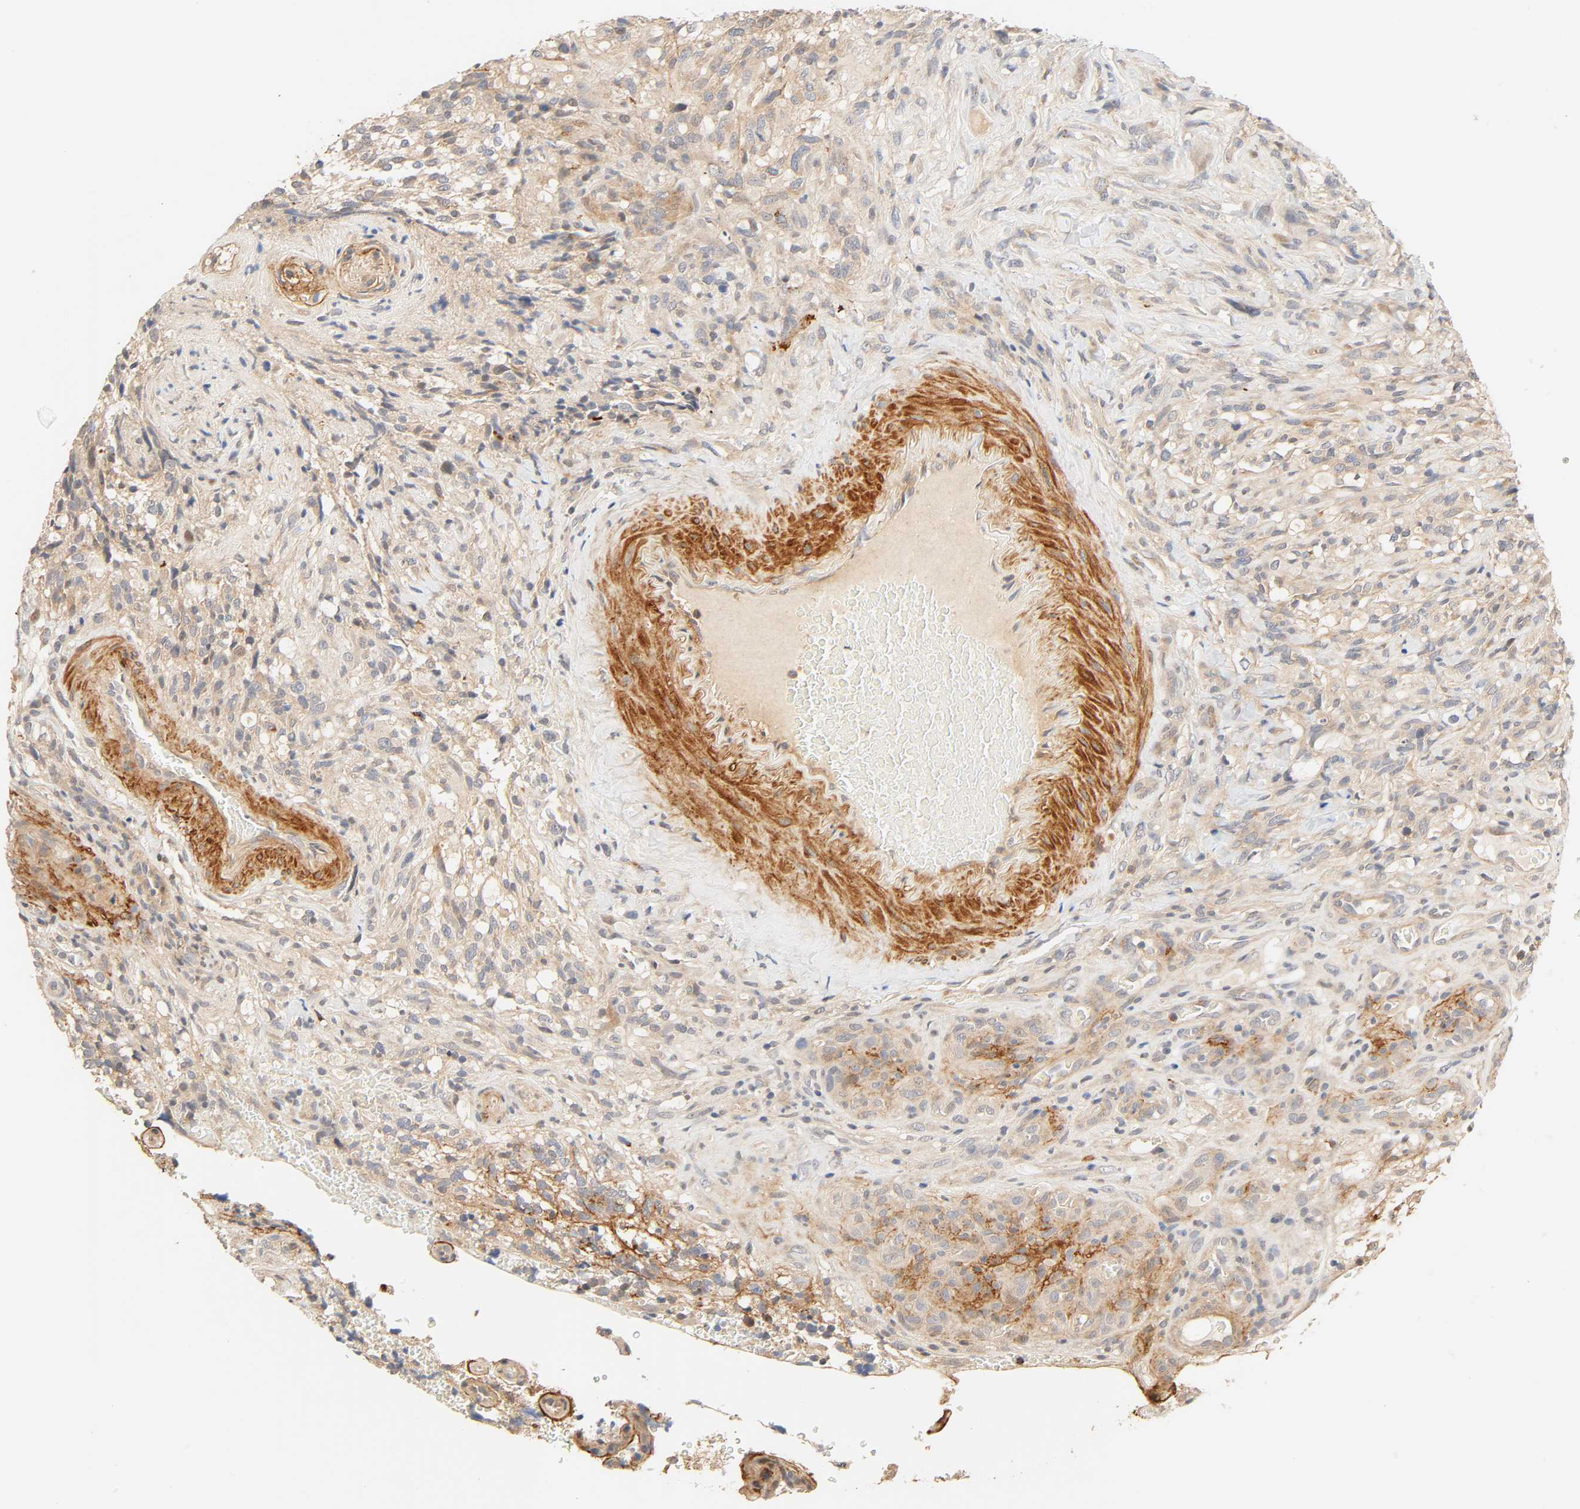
{"staining": {"intensity": "weak", "quantity": "25%-75%", "location": "cytoplasmic/membranous"}, "tissue": "glioma", "cell_type": "Tumor cells", "image_type": "cancer", "snomed": [{"axis": "morphology", "description": "Normal tissue, NOS"}, {"axis": "morphology", "description": "Glioma, malignant, High grade"}, {"axis": "topography", "description": "Cerebral cortex"}], "caption": "Brown immunohistochemical staining in malignant glioma (high-grade) demonstrates weak cytoplasmic/membranous expression in approximately 25%-75% of tumor cells.", "gene": "CACNA1G", "patient": {"sex": "male", "age": 75}}